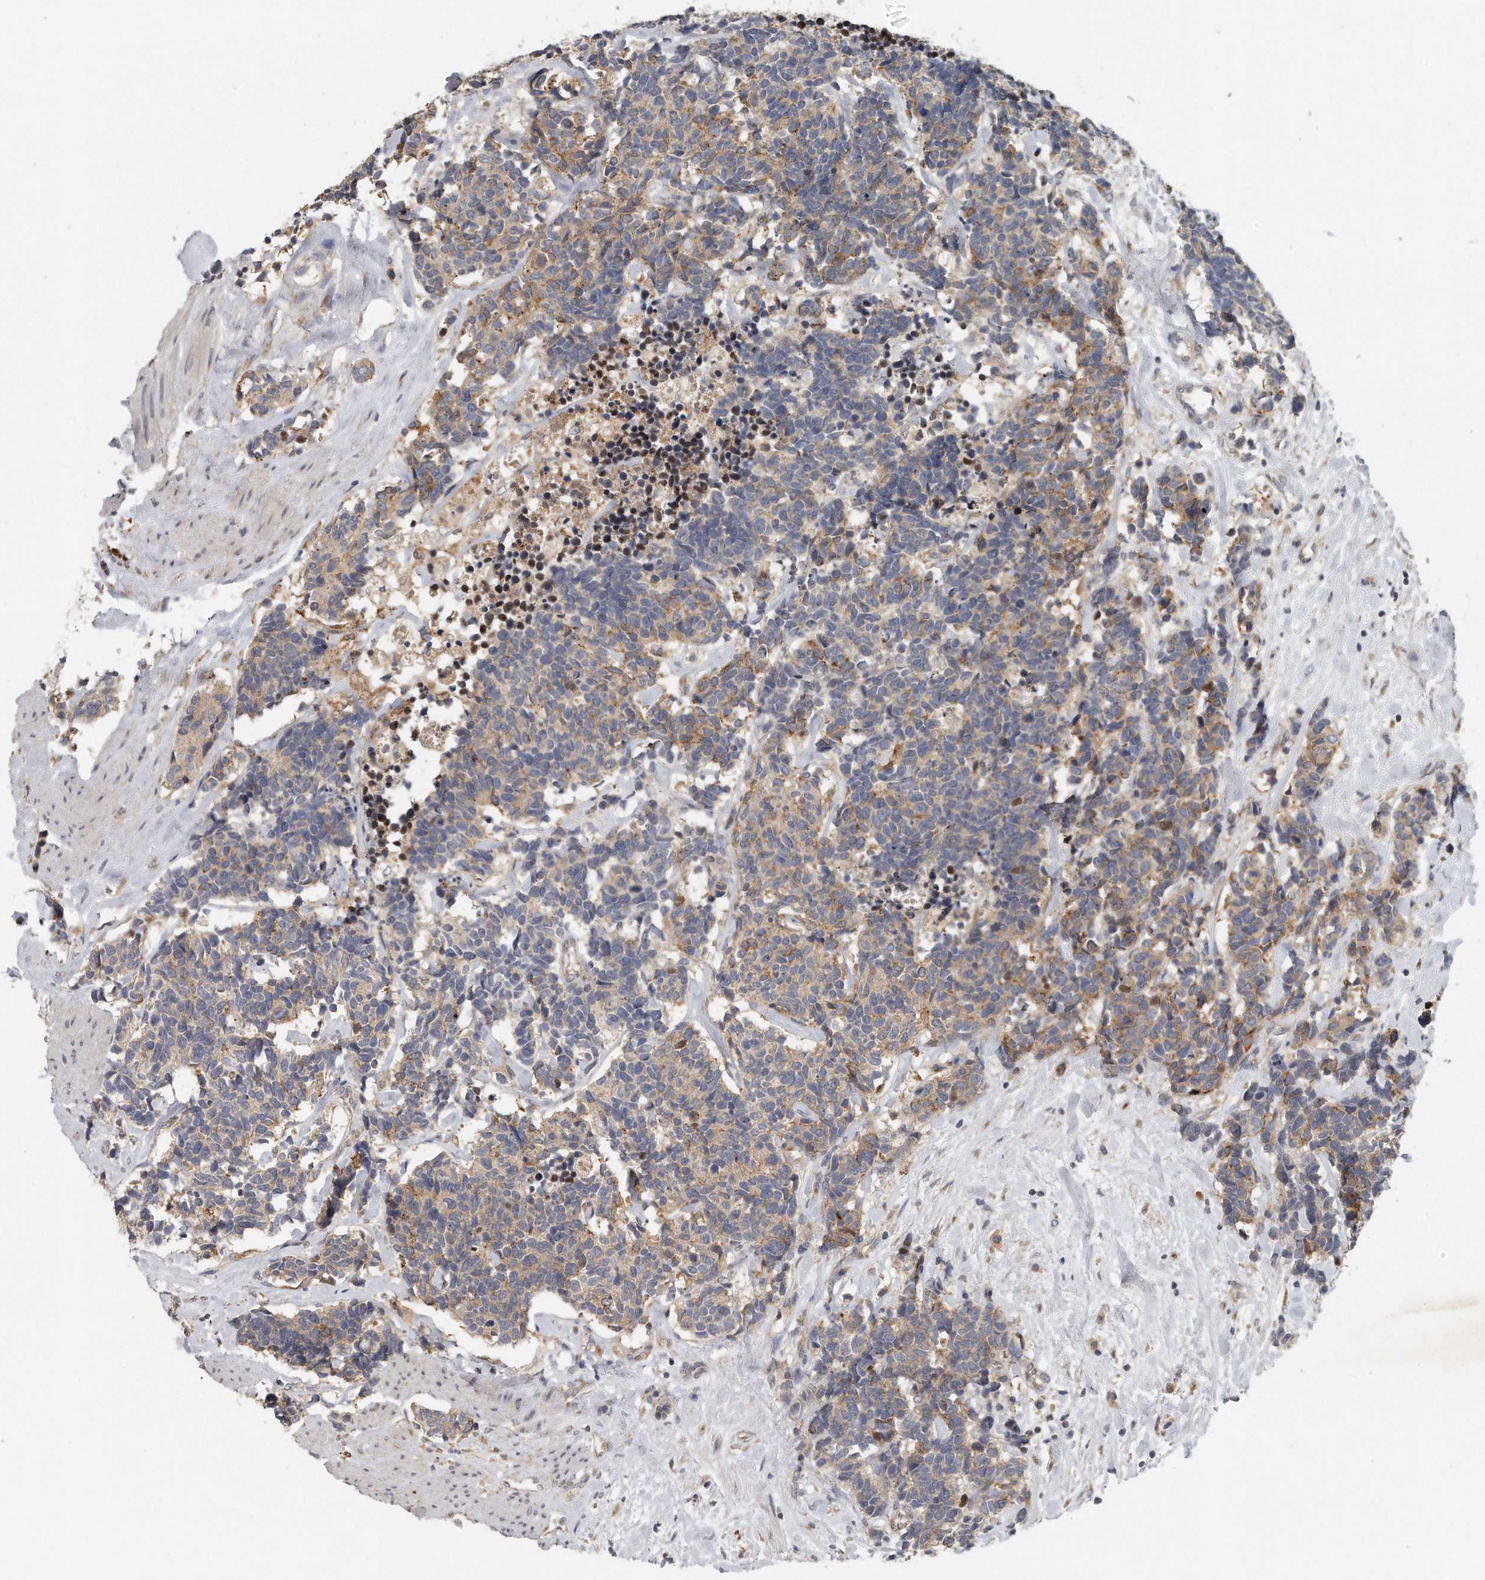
{"staining": {"intensity": "weak", "quantity": "25%-75%", "location": "cytoplasmic/membranous"}, "tissue": "carcinoid", "cell_type": "Tumor cells", "image_type": "cancer", "snomed": [{"axis": "morphology", "description": "Carcinoma, NOS"}, {"axis": "morphology", "description": "Carcinoid, malignant, NOS"}, {"axis": "topography", "description": "Urinary bladder"}], "caption": "This photomicrograph reveals IHC staining of carcinoma, with low weak cytoplasmic/membranous staining in about 25%-75% of tumor cells.", "gene": "TRAPPC14", "patient": {"sex": "male", "age": 57}}